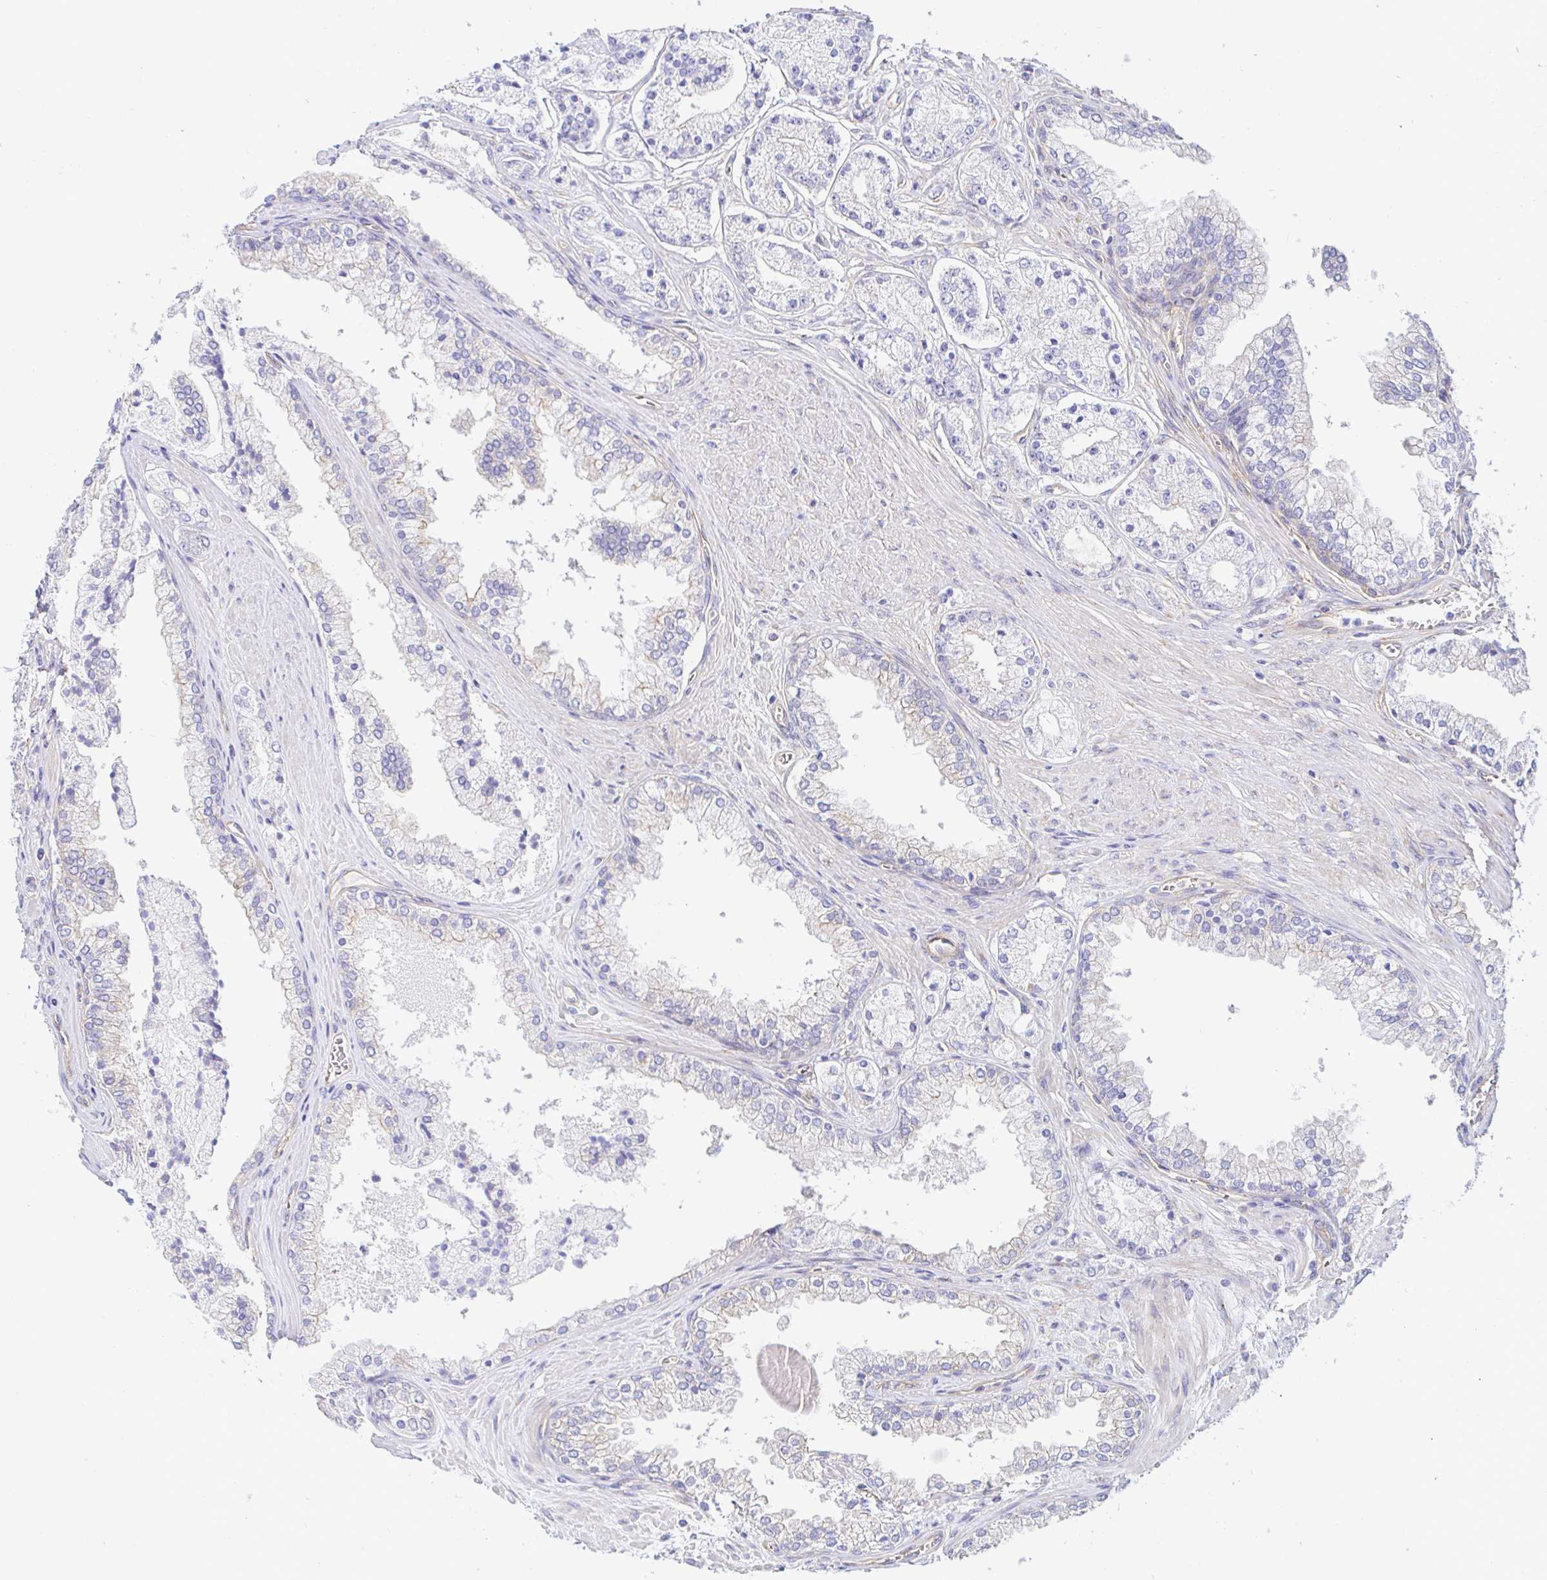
{"staining": {"intensity": "negative", "quantity": "none", "location": "none"}, "tissue": "prostate cancer", "cell_type": "Tumor cells", "image_type": "cancer", "snomed": [{"axis": "morphology", "description": "Adenocarcinoma, High grade"}, {"axis": "topography", "description": "Prostate"}], "caption": "Adenocarcinoma (high-grade) (prostate) stained for a protein using immunohistochemistry (IHC) exhibits no positivity tumor cells.", "gene": "ARL4D", "patient": {"sex": "male", "age": 66}}